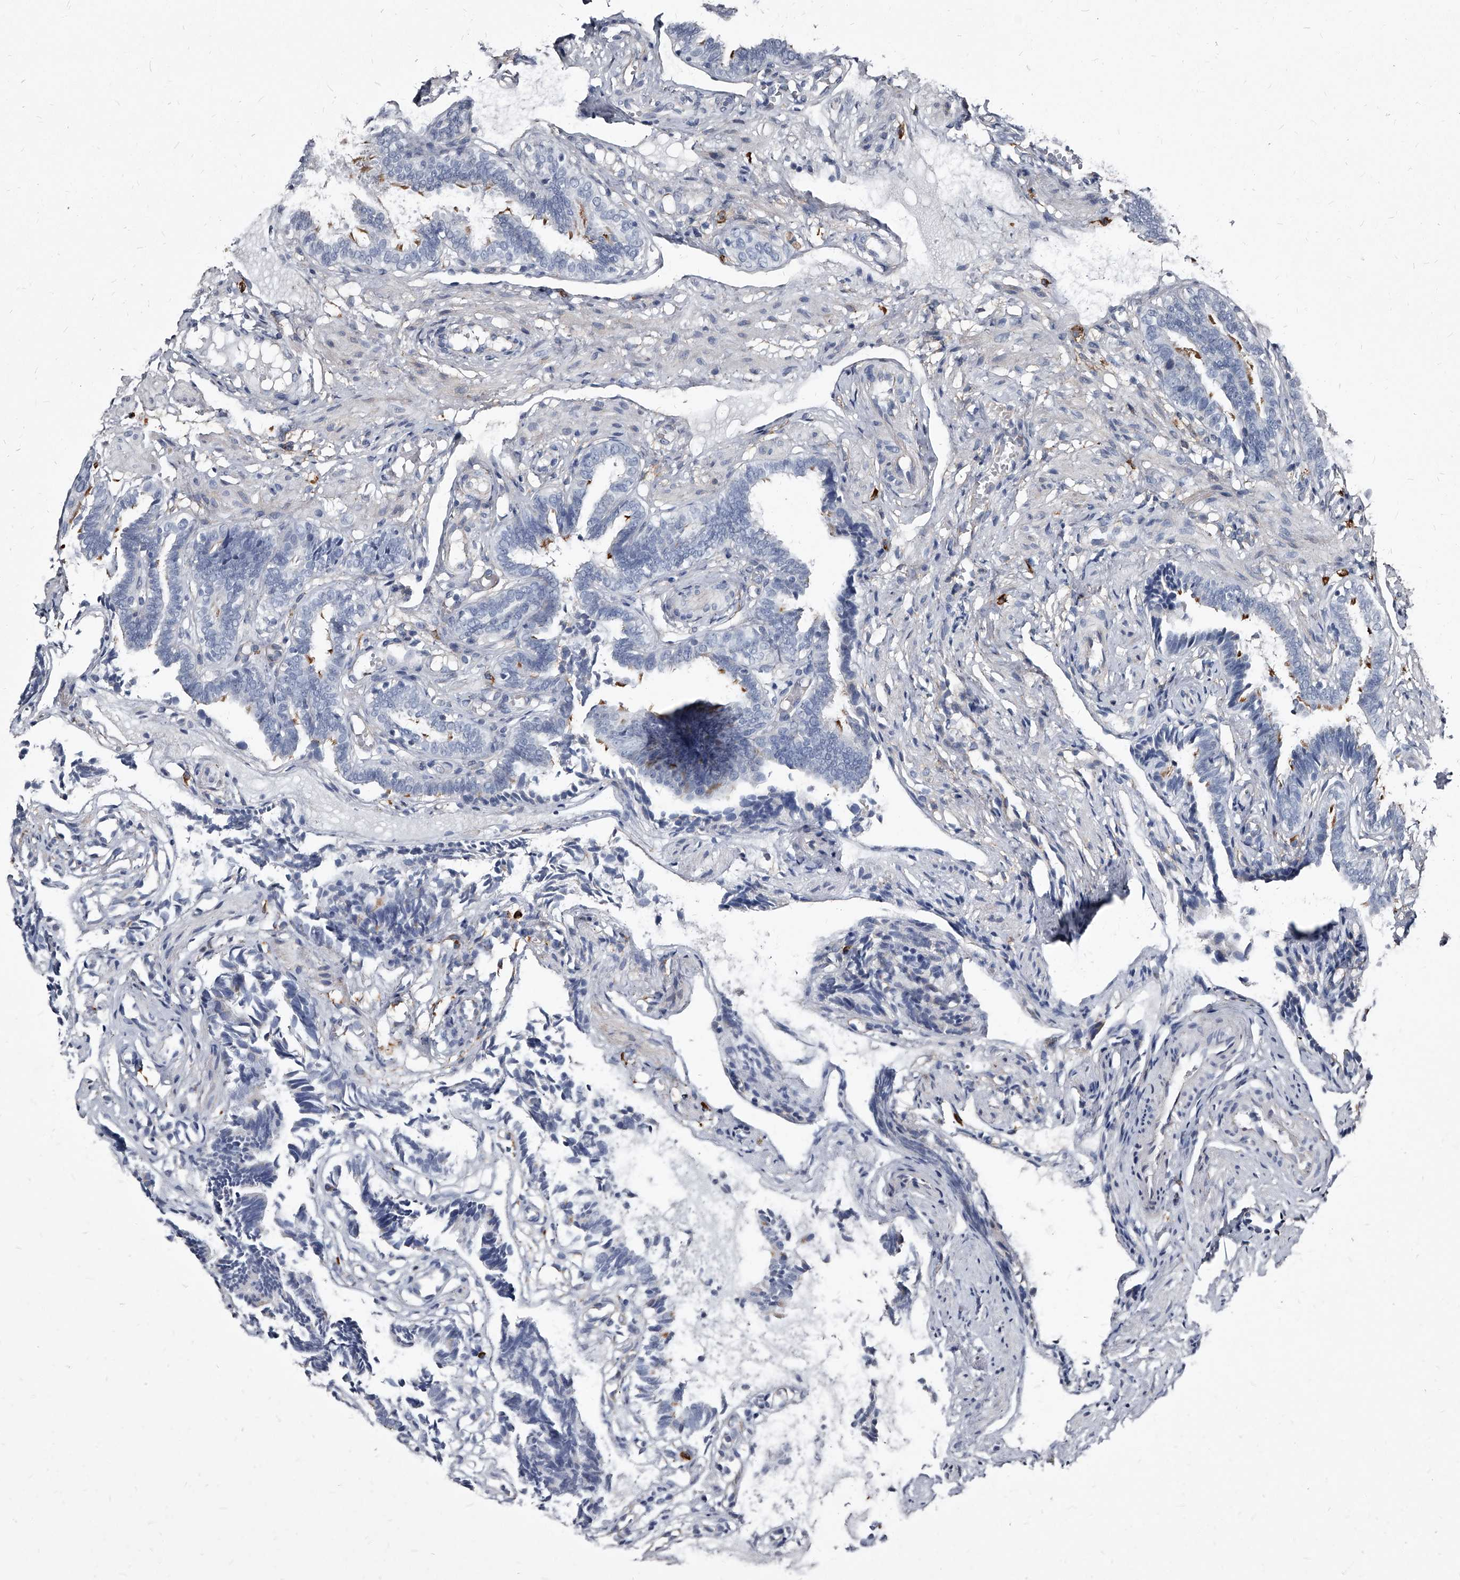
{"staining": {"intensity": "weak", "quantity": "<25%", "location": "cytoplasmic/membranous"}, "tissue": "fallopian tube", "cell_type": "Glandular cells", "image_type": "normal", "snomed": [{"axis": "morphology", "description": "Normal tissue, NOS"}, {"axis": "topography", "description": "Fallopian tube"}], "caption": "Glandular cells show no significant staining in unremarkable fallopian tube. (DAB immunohistochemistry (IHC) visualized using brightfield microscopy, high magnification).", "gene": "PGLYRP3", "patient": {"sex": "female", "age": 39}}